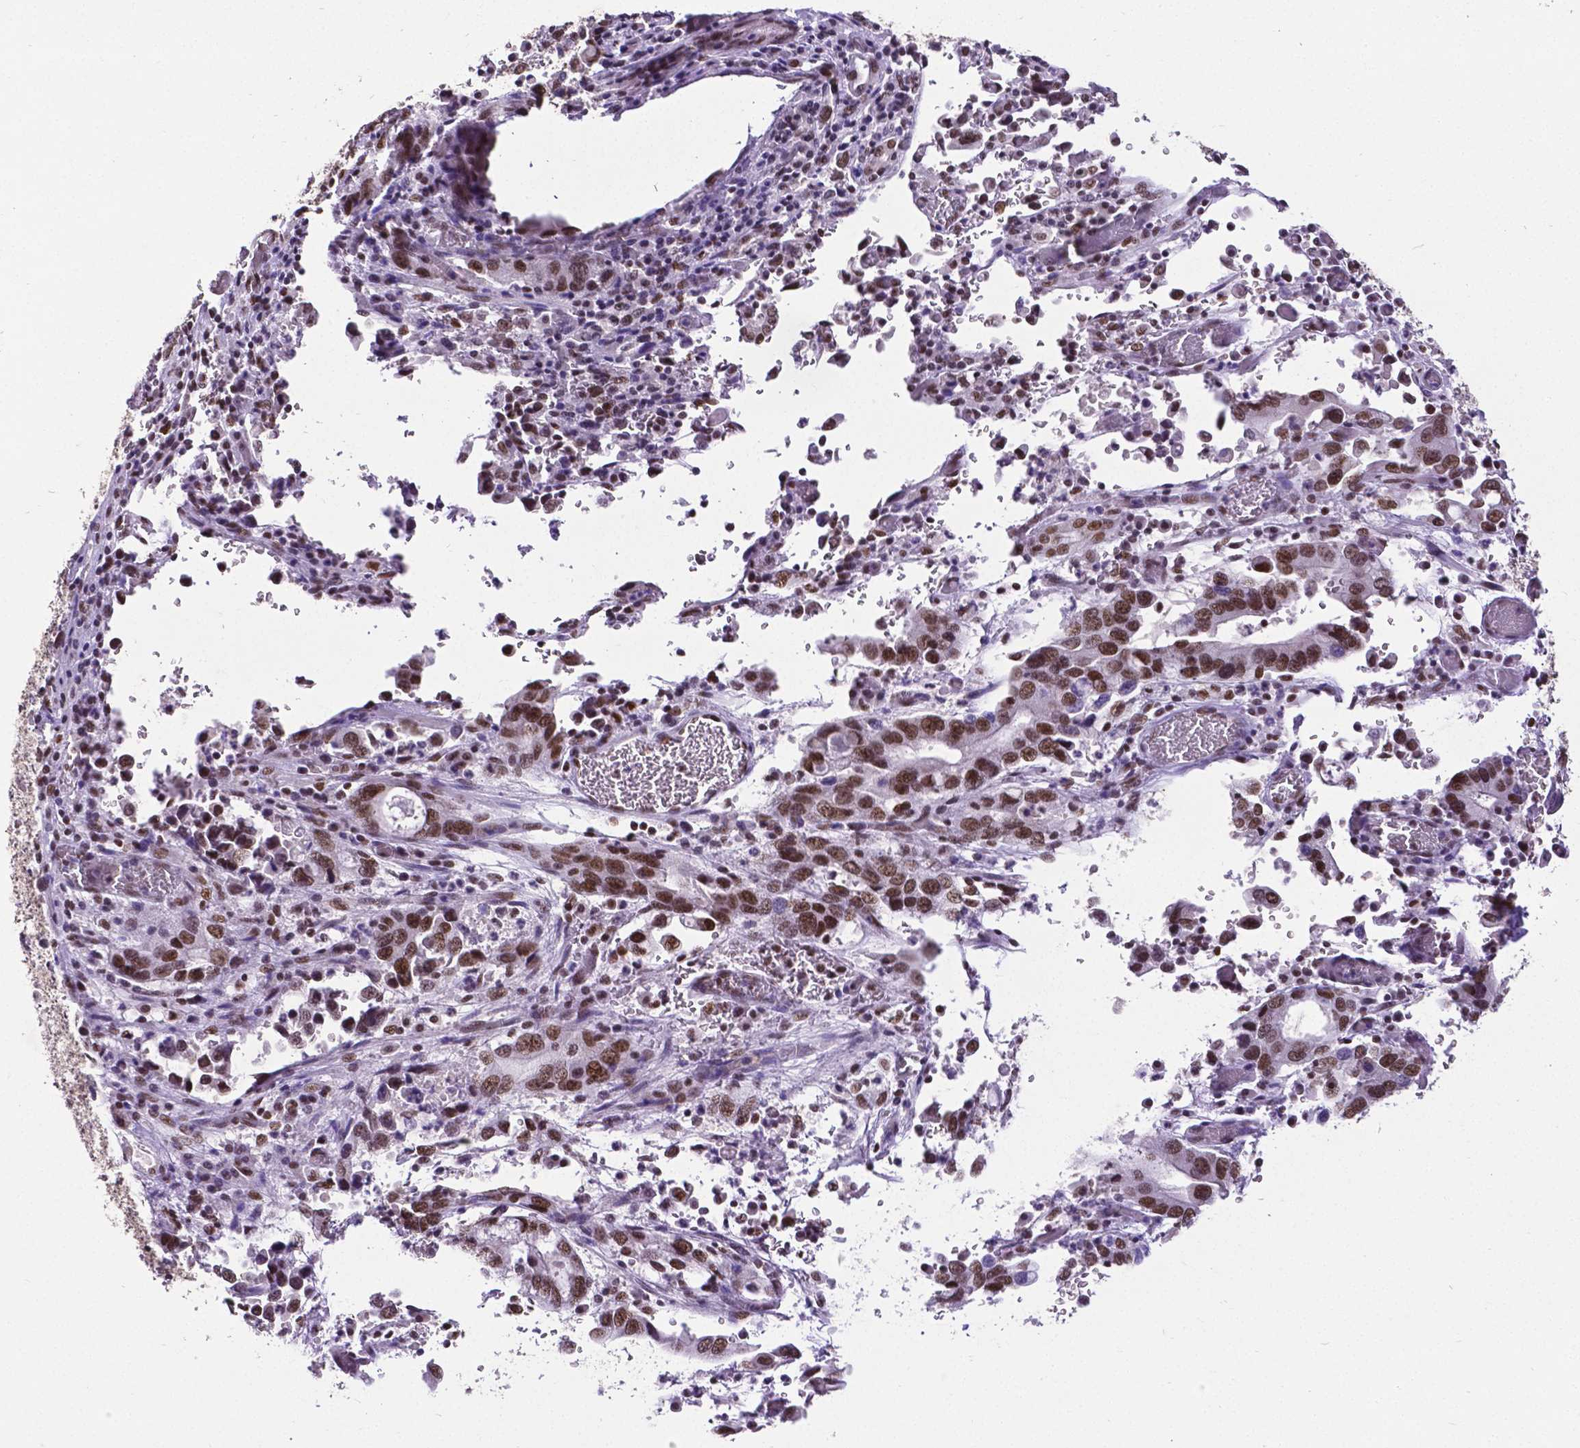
{"staining": {"intensity": "moderate", "quantity": ">75%", "location": "nuclear"}, "tissue": "stomach cancer", "cell_type": "Tumor cells", "image_type": "cancer", "snomed": [{"axis": "morphology", "description": "Adenocarcinoma, NOS"}, {"axis": "topography", "description": "Stomach, upper"}], "caption": "The immunohistochemical stain highlights moderate nuclear staining in tumor cells of adenocarcinoma (stomach) tissue.", "gene": "REST", "patient": {"sex": "male", "age": 74}}